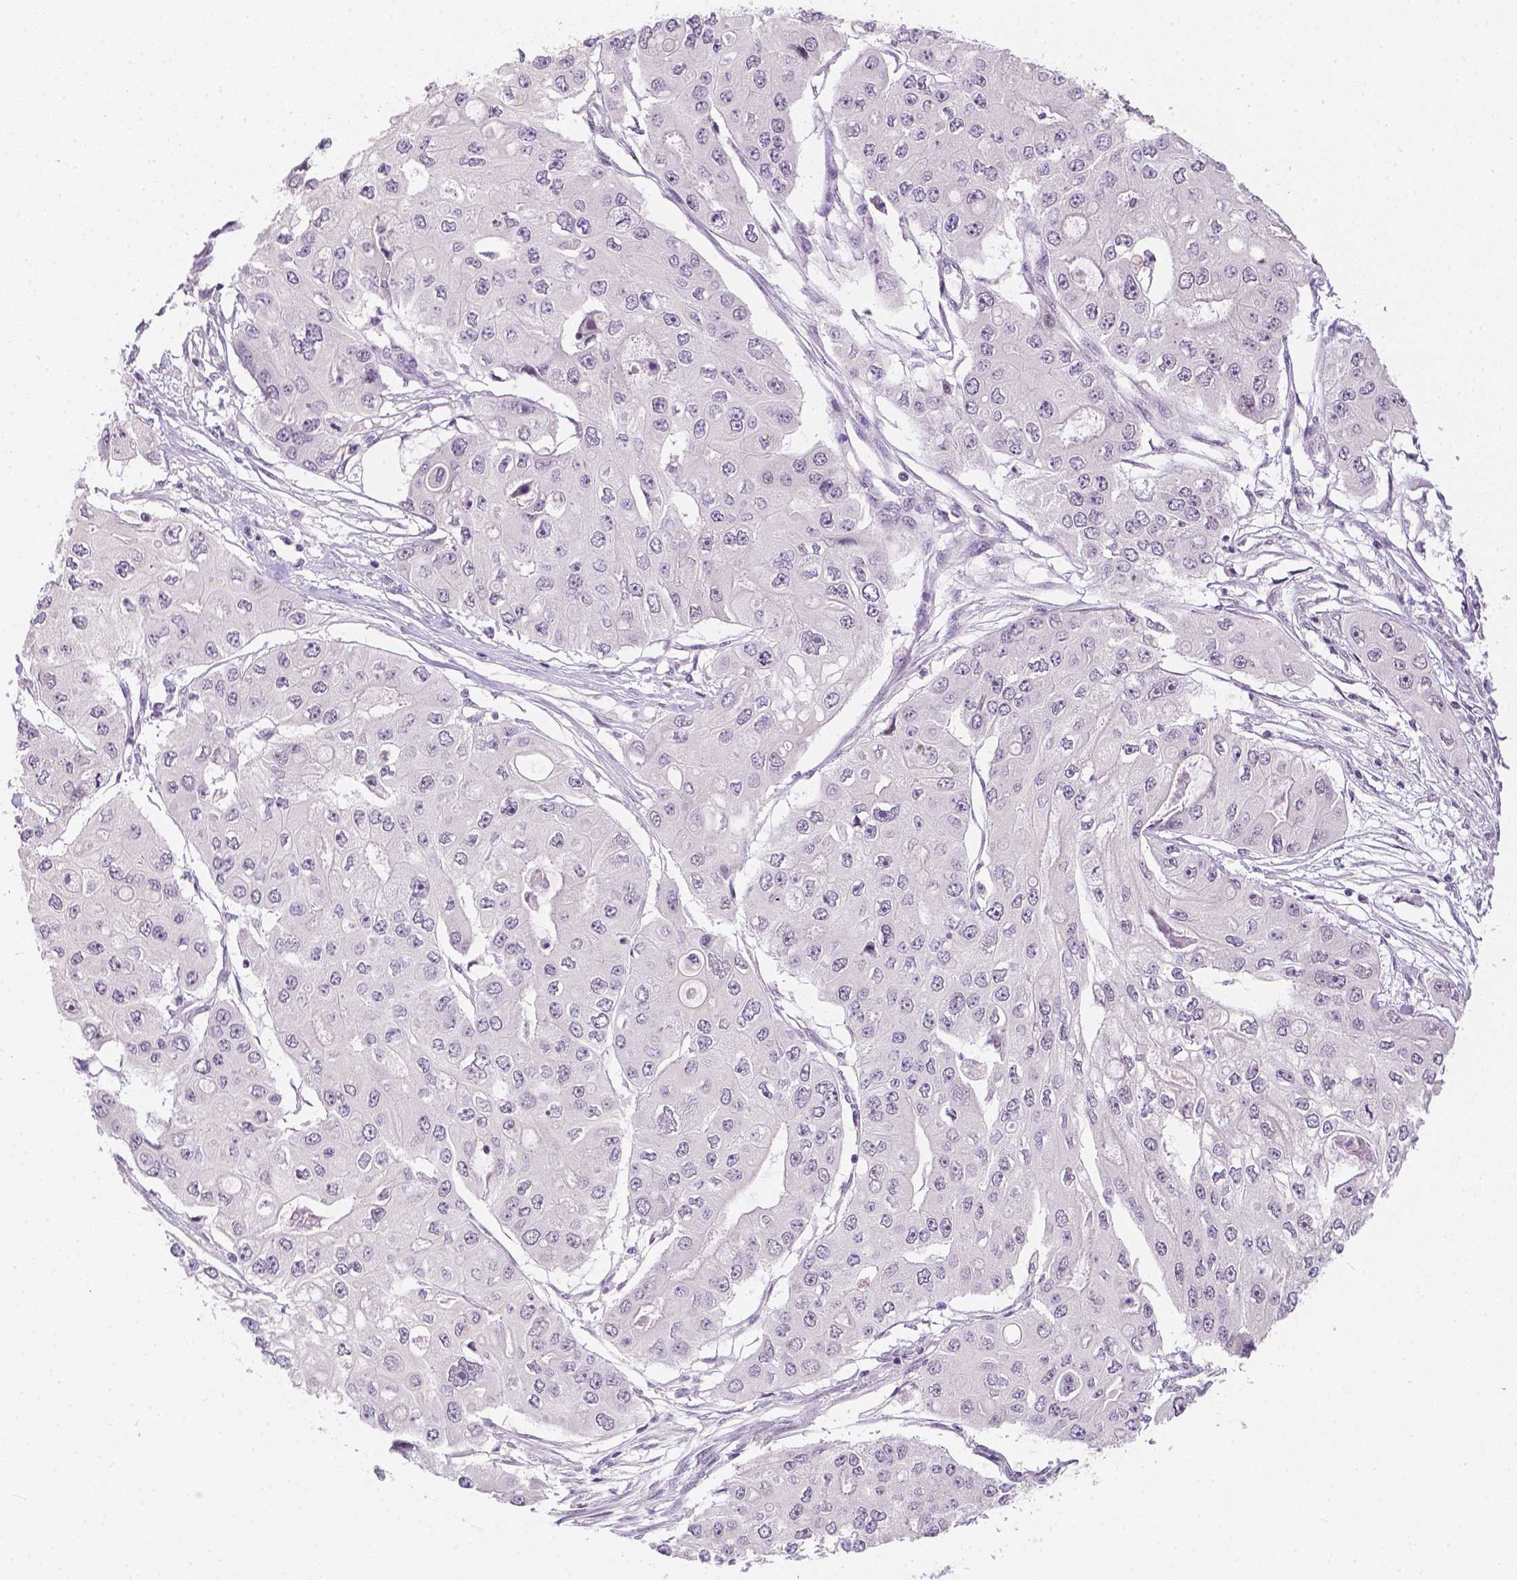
{"staining": {"intensity": "negative", "quantity": "none", "location": "none"}, "tissue": "ovarian cancer", "cell_type": "Tumor cells", "image_type": "cancer", "snomed": [{"axis": "morphology", "description": "Cystadenocarcinoma, serous, NOS"}, {"axis": "topography", "description": "Ovary"}], "caption": "Immunohistochemical staining of ovarian cancer displays no significant positivity in tumor cells.", "gene": "ZNF280B", "patient": {"sex": "female", "age": 56}}